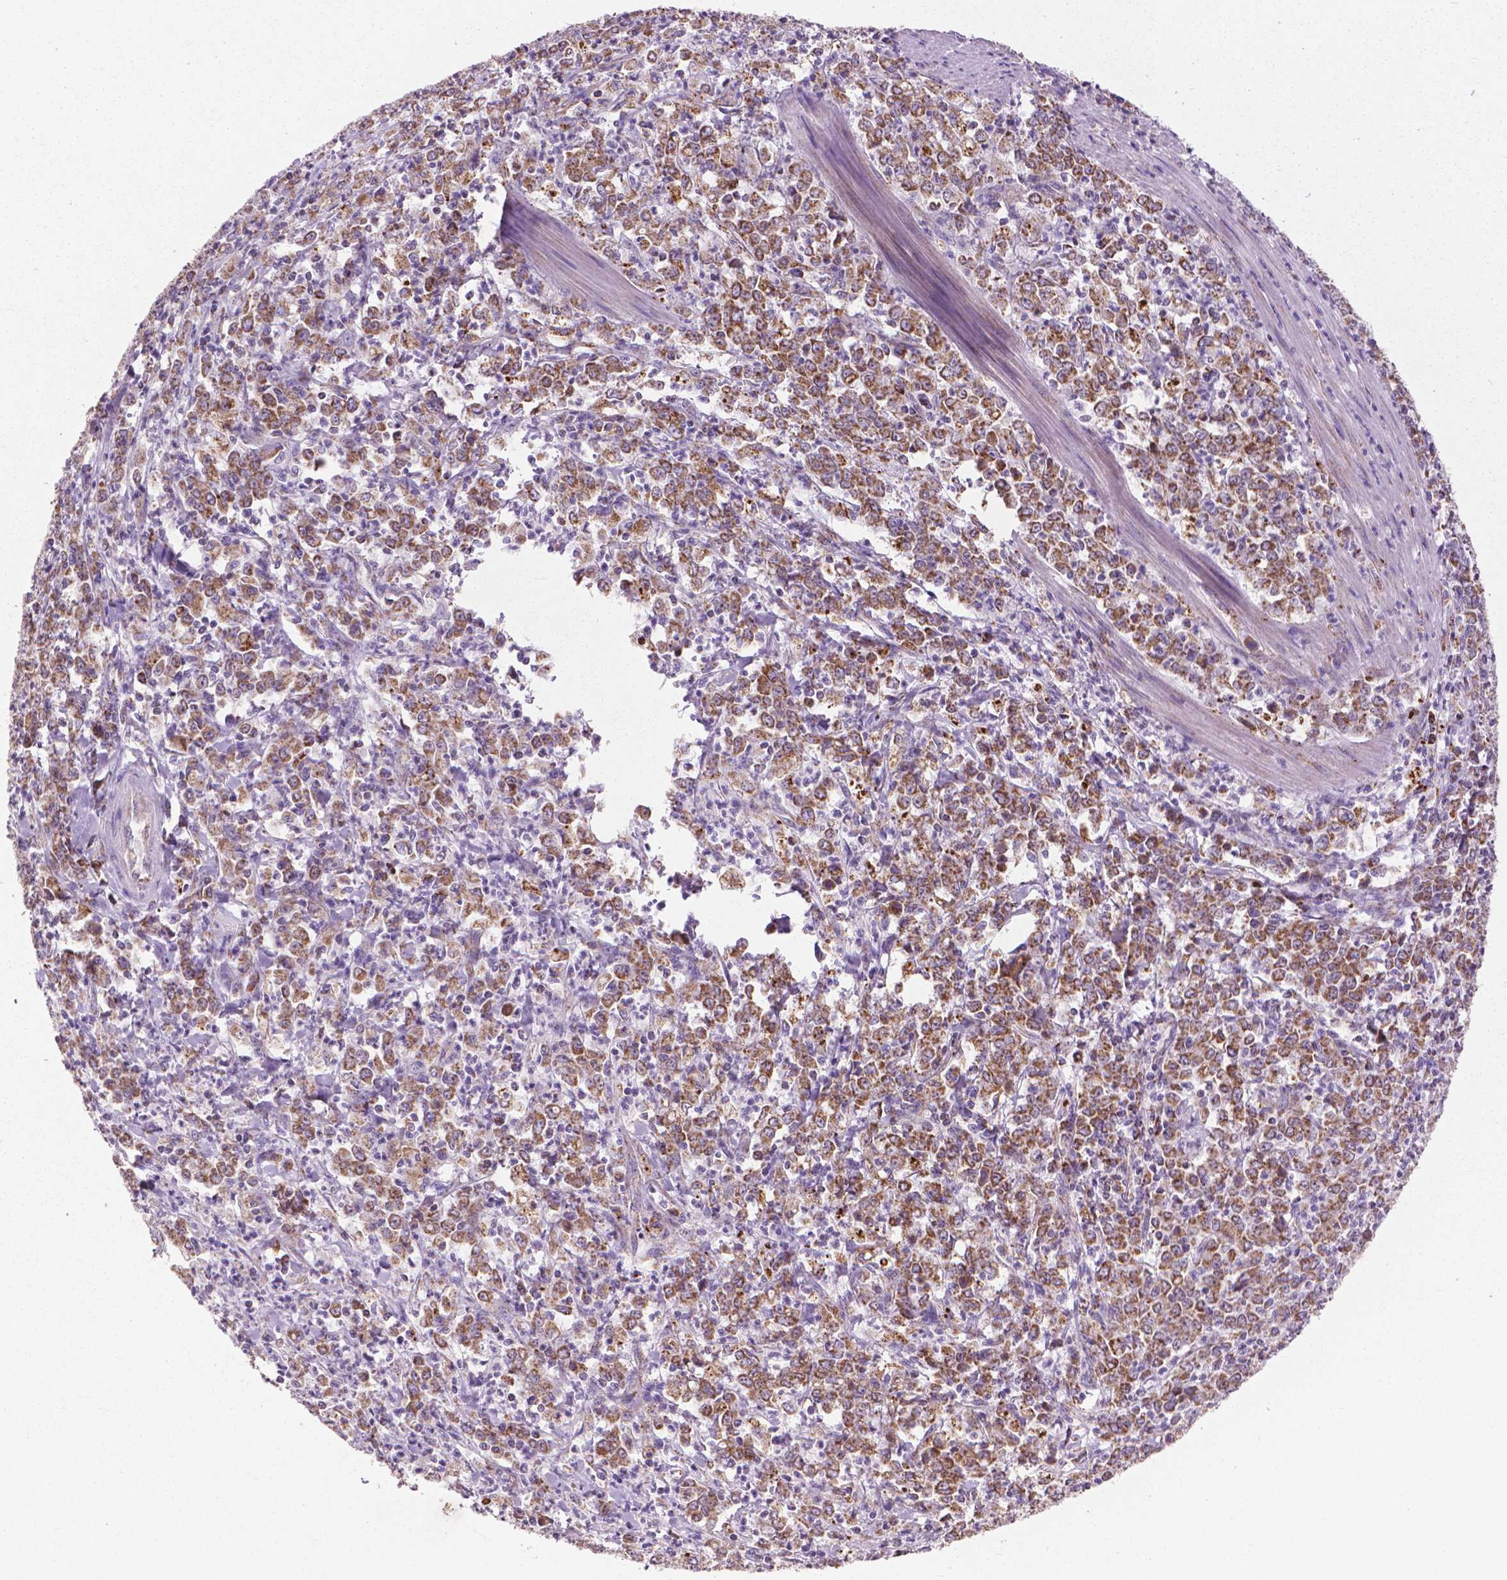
{"staining": {"intensity": "strong", "quantity": ">75%", "location": "cytoplasmic/membranous"}, "tissue": "stomach cancer", "cell_type": "Tumor cells", "image_type": "cancer", "snomed": [{"axis": "morphology", "description": "Adenocarcinoma, NOS"}, {"axis": "topography", "description": "Stomach, lower"}], "caption": "A high-resolution histopathology image shows immunohistochemistry staining of stomach cancer, which shows strong cytoplasmic/membranous positivity in about >75% of tumor cells. (DAB IHC with brightfield microscopy, high magnification).", "gene": "VDAC1", "patient": {"sex": "female", "age": 71}}